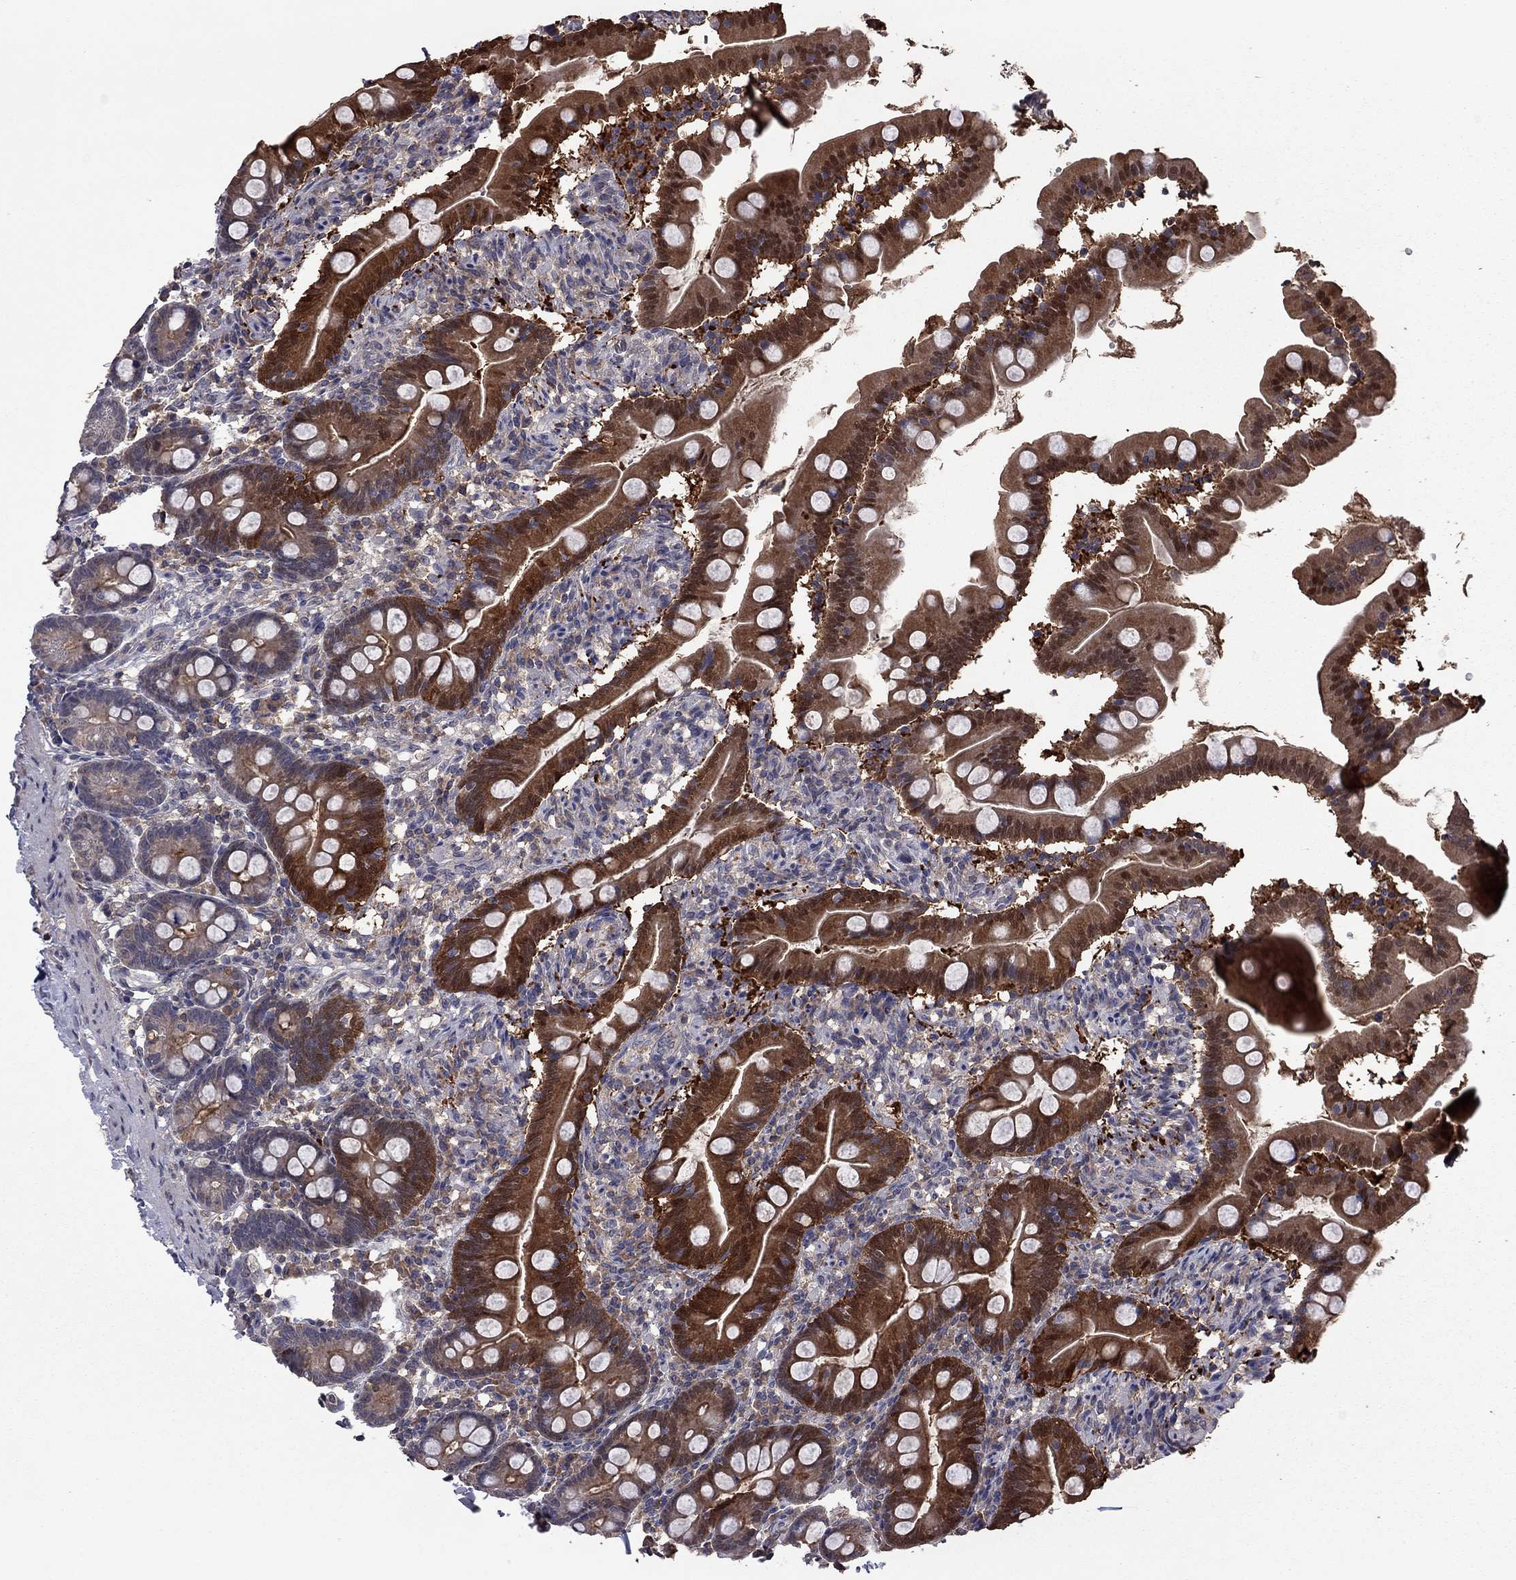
{"staining": {"intensity": "strong", "quantity": ">75%", "location": "cytoplasmic/membranous"}, "tissue": "small intestine", "cell_type": "Glandular cells", "image_type": "normal", "snomed": [{"axis": "morphology", "description": "Normal tissue, NOS"}, {"axis": "topography", "description": "Small intestine"}], "caption": "IHC of unremarkable human small intestine exhibits high levels of strong cytoplasmic/membranous positivity in about >75% of glandular cells.", "gene": "TSNARE1", "patient": {"sex": "female", "age": 44}}